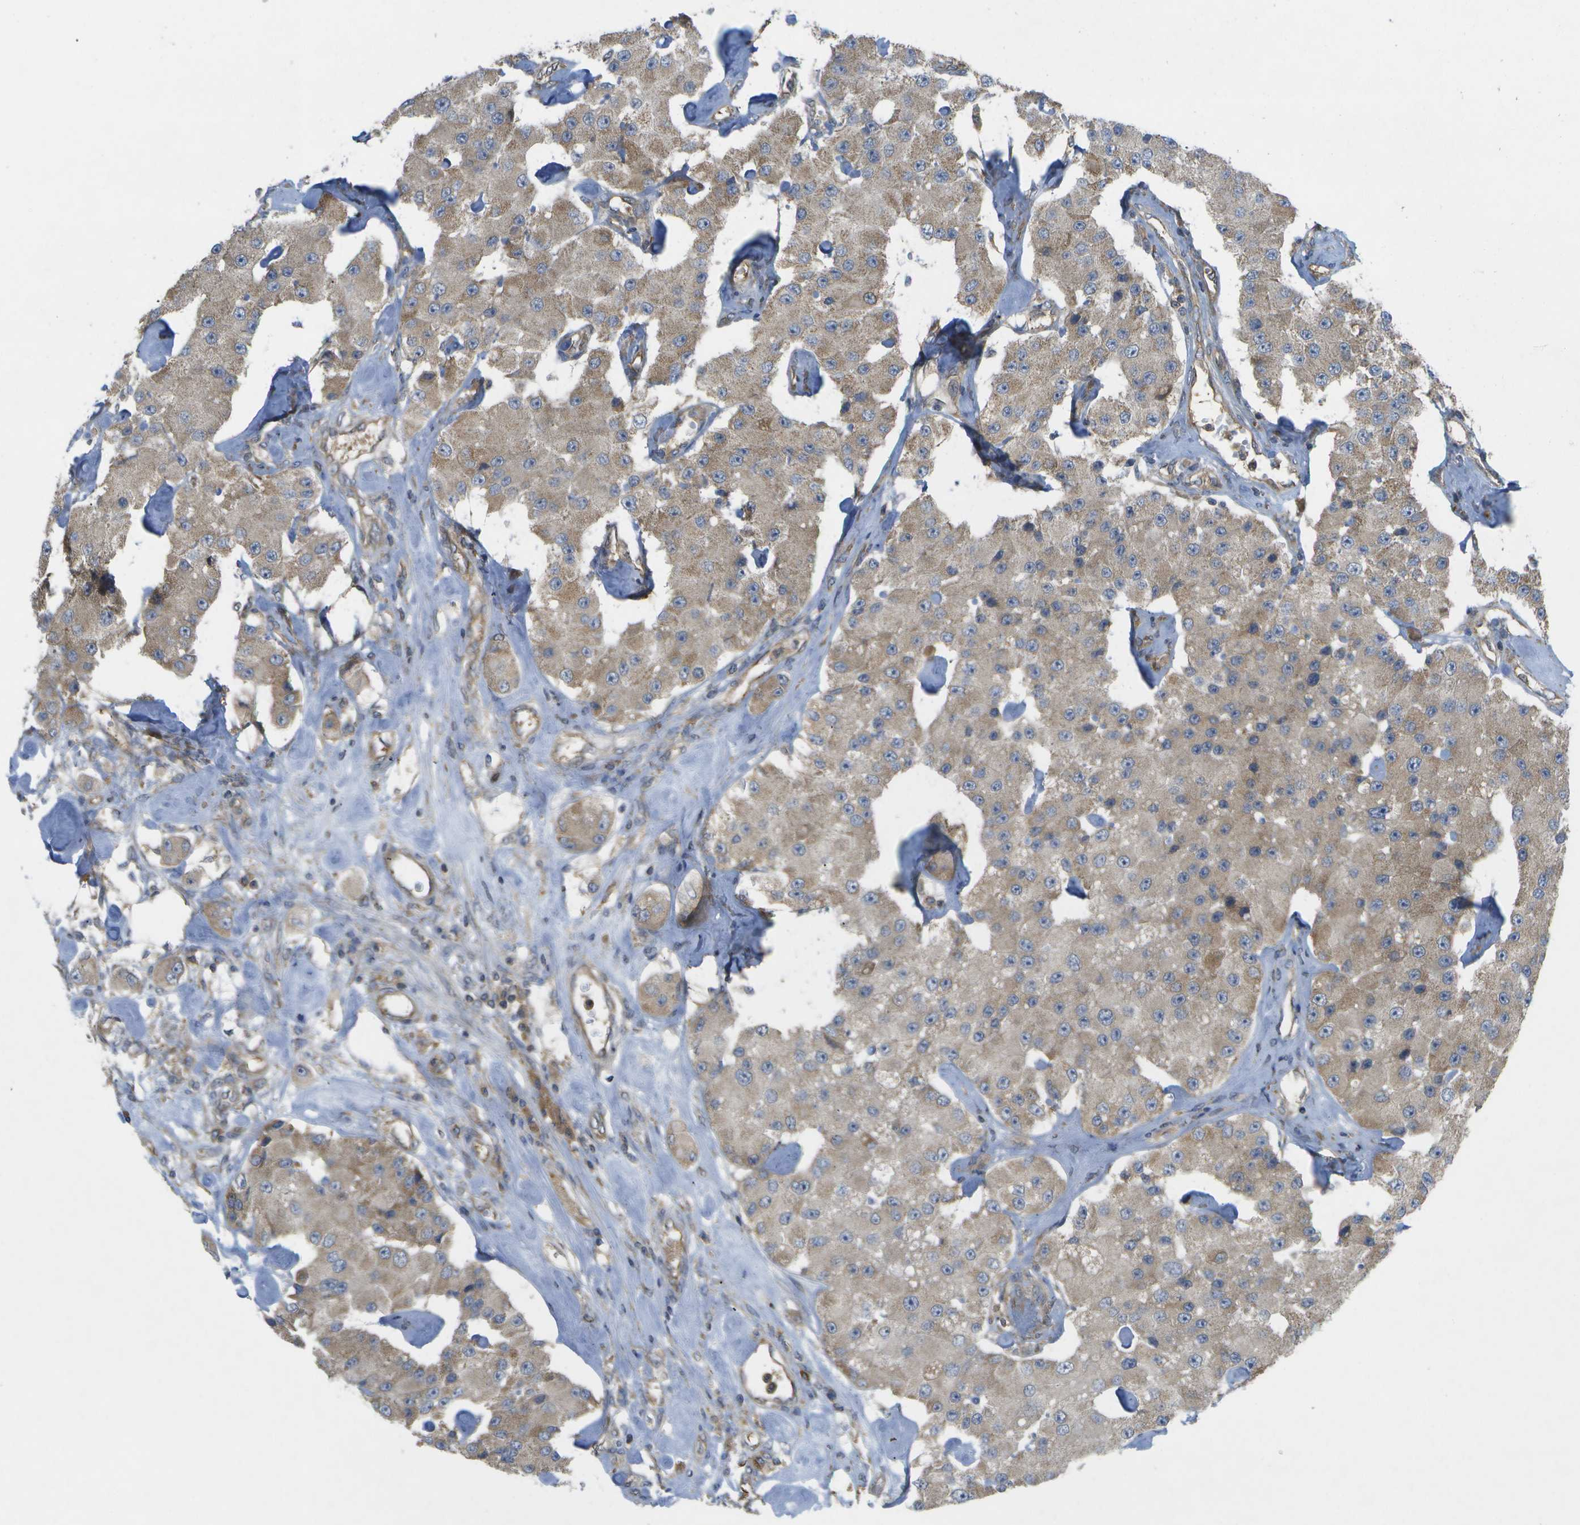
{"staining": {"intensity": "weak", "quantity": ">75%", "location": "cytoplasmic/membranous"}, "tissue": "carcinoid", "cell_type": "Tumor cells", "image_type": "cancer", "snomed": [{"axis": "morphology", "description": "Carcinoid, malignant, NOS"}, {"axis": "topography", "description": "Pancreas"}], "caption": "Immunohistochemical staining of carcinoid exhibits low levels of weak cytoplasmic/membranous protein expression in about >75% of tumor cells. The staining was performed using DAB (3,3'-diaminobenzidine) to visualize the protein expression in brown, while the nuclei were stained in blue with hematoxylin (Magnification: 20x).", "gene": "DPM3", "patient": {"sex": "male", "age": 41}}